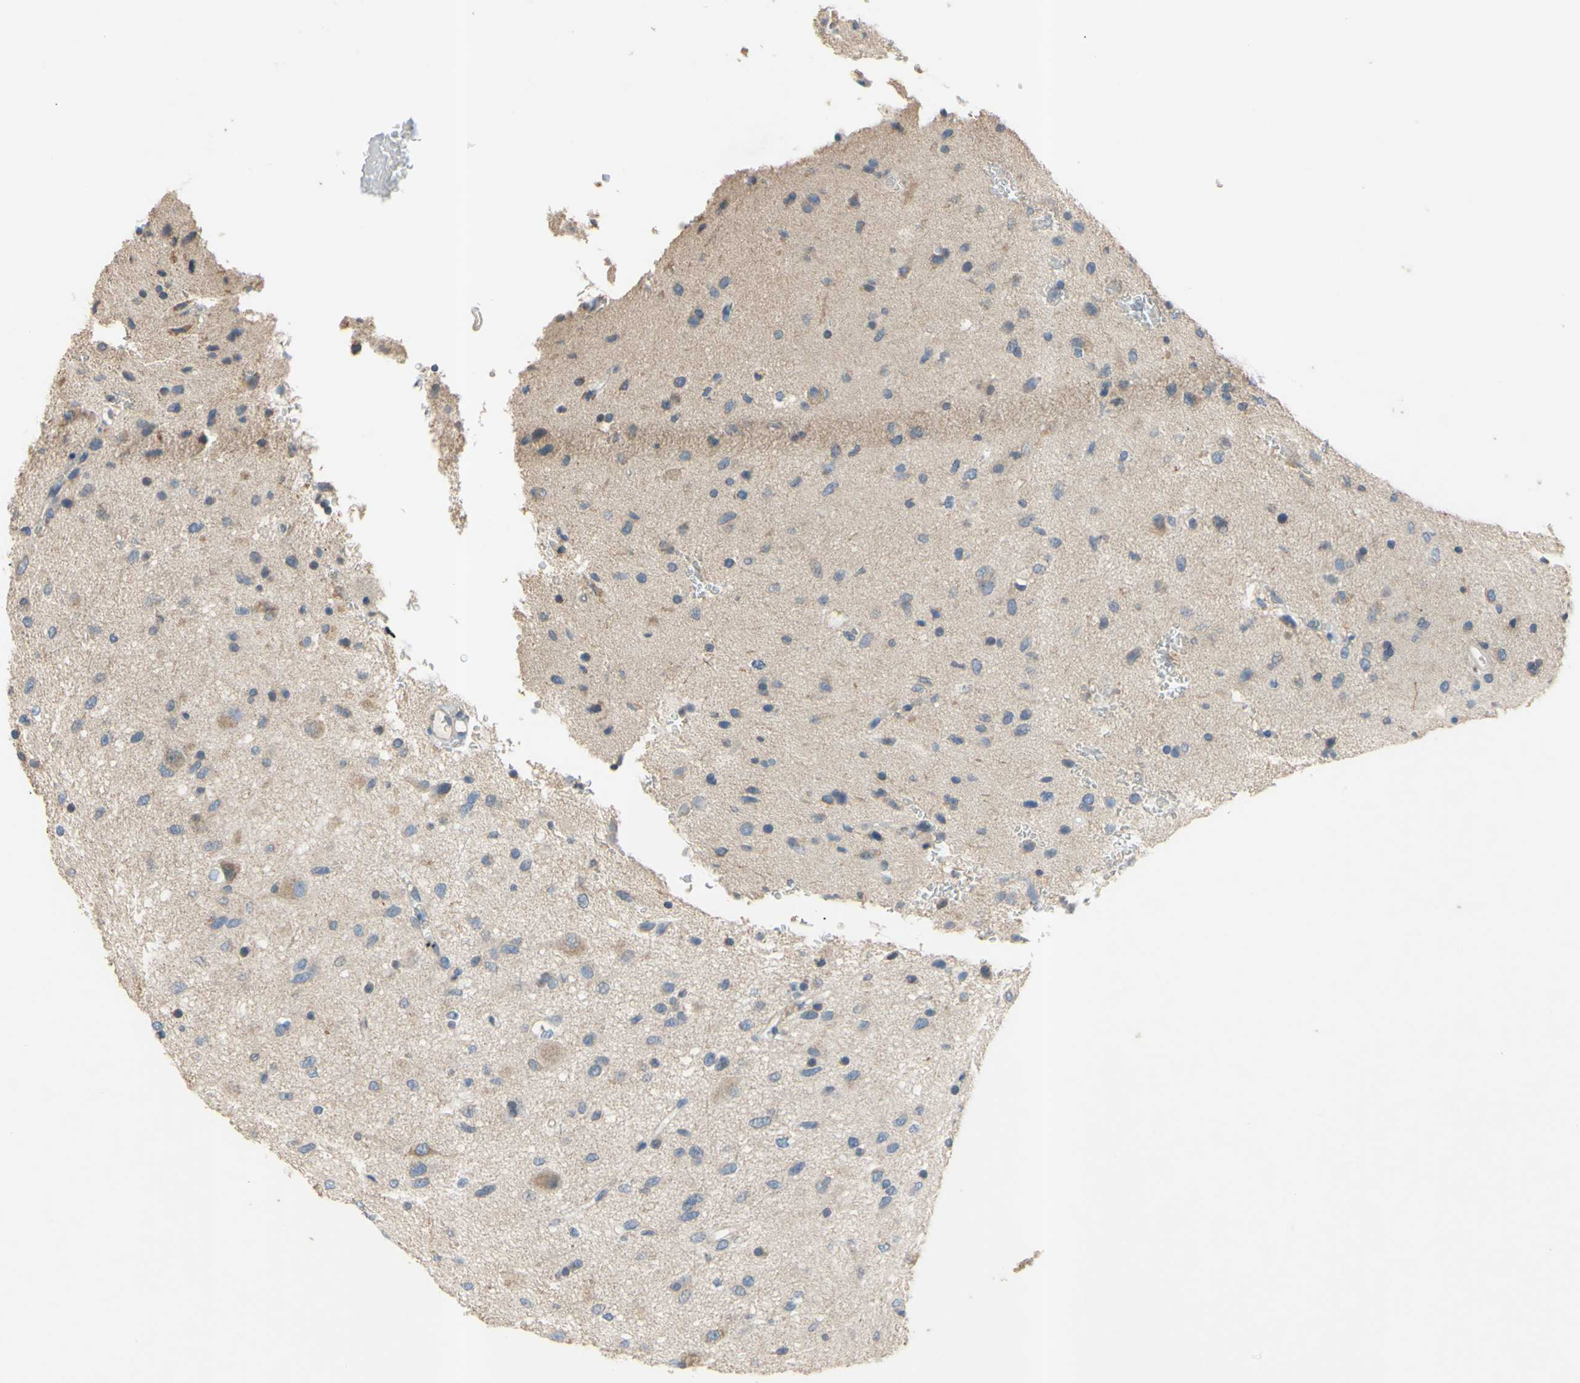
{"staining": {"intensity": "moderate", "quantity": "25%-75%", "location": "cytoplasmic/membranous"}, "tissue": "glioma", "cell_type": "Tumor cells", "image_type": "cancer", "snomed": [{"axis": "morphology", "description": "Glioma, malignant, Low grade"}, {"axis": "topography", "description": "Brain"}], "caption": "Malignant glioma (low-grade) stained for a protein (brown) shows moderate cytoplasmic/membranous positive staining in approximately 25%-75% of tumor cells.", "gene": "PTGIS", "patient": {"sex": "male", "age": 77}}